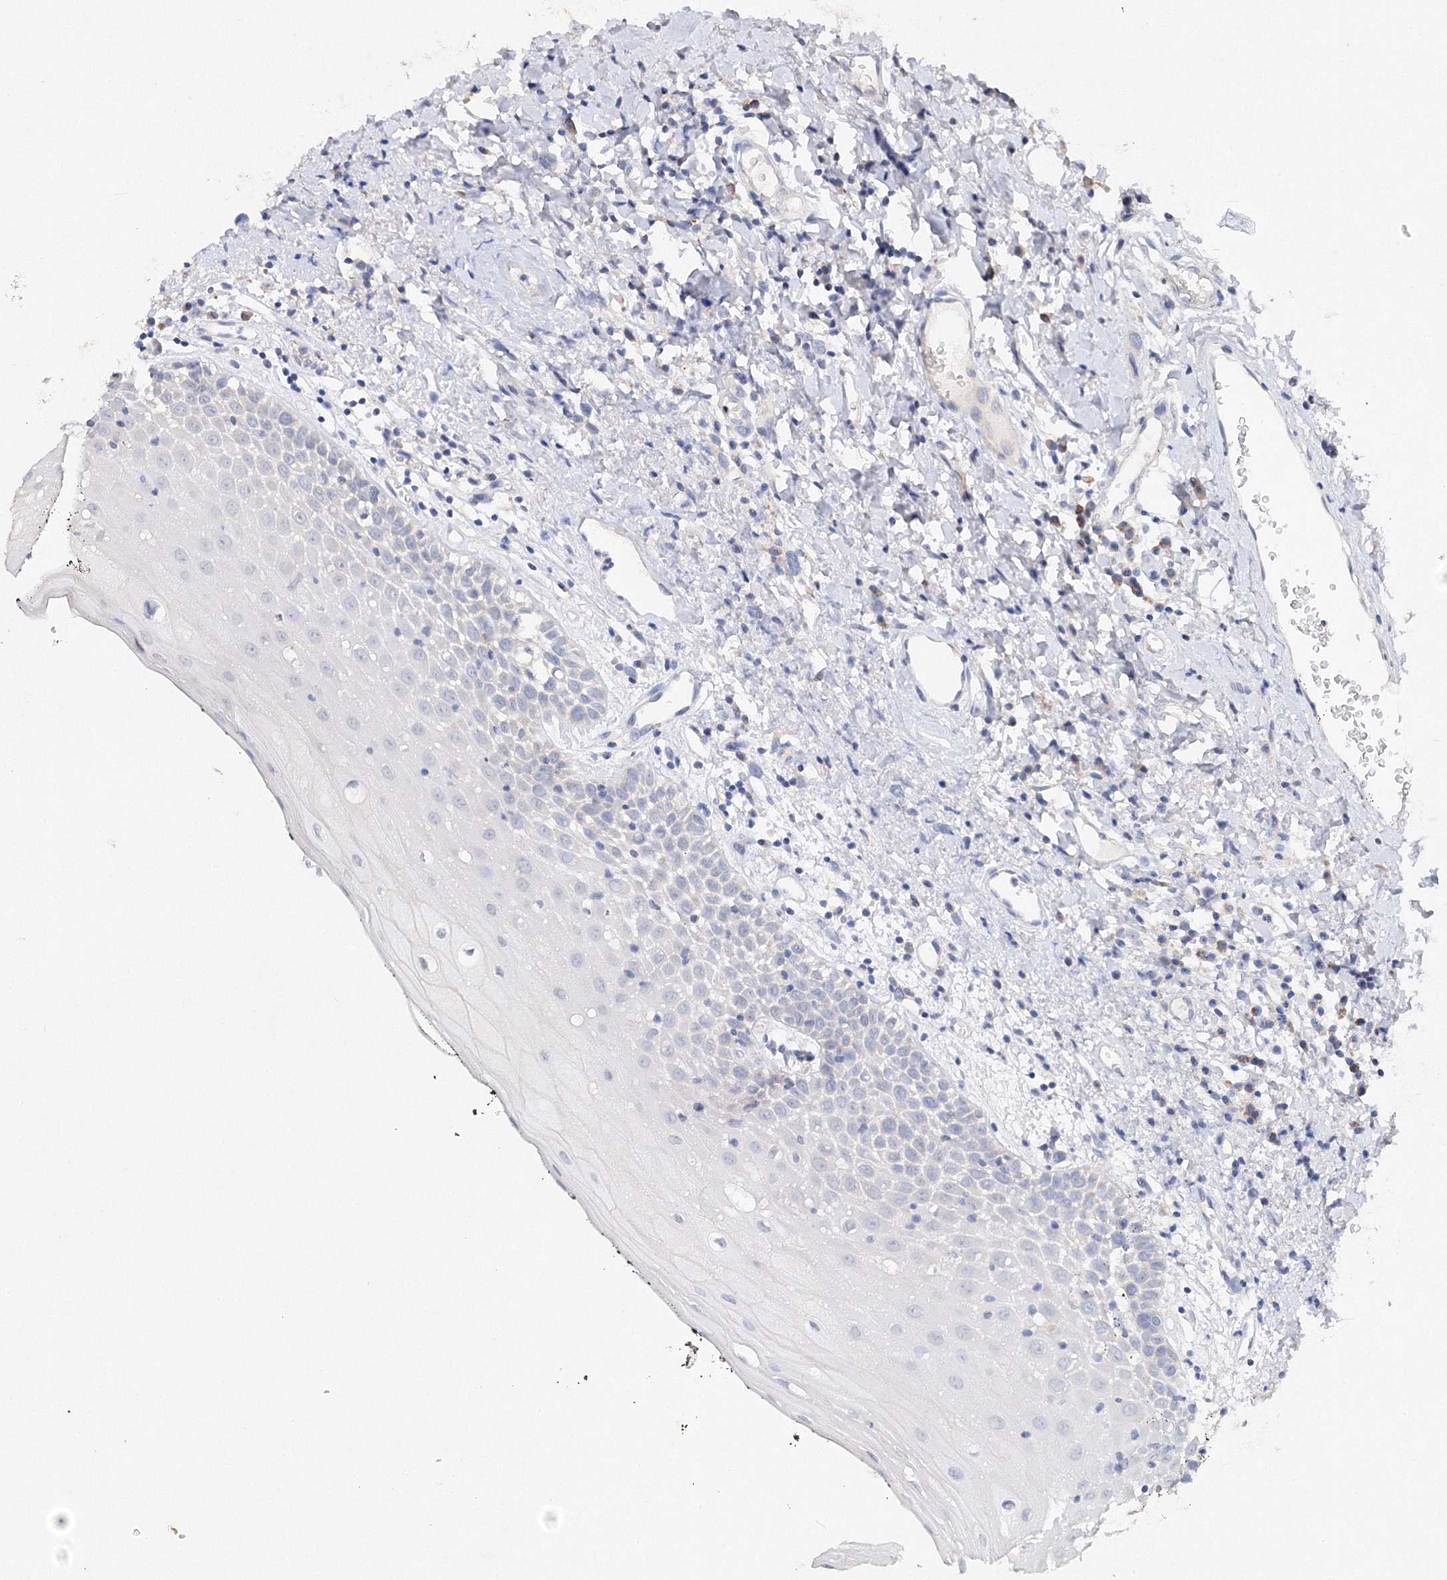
{"staining": {"intensity": "negative", "quantity": "none", "location": "none"}, "tissue": "oral mucosa", "cell_type": "Squamous epithelial cells", "image_type": "normal", "snomed": [{"axis": "morphology", "description": "Normal tissue, NOS"}, {"axis": "topography", "description": "Oral tissue"}], "caption": "Micrograph shows no protein positivity in squamous epithelial cells of unremarkable oral mucosa.", "gene": "GLS", "patient": {"sex": "male", "age": 74}}